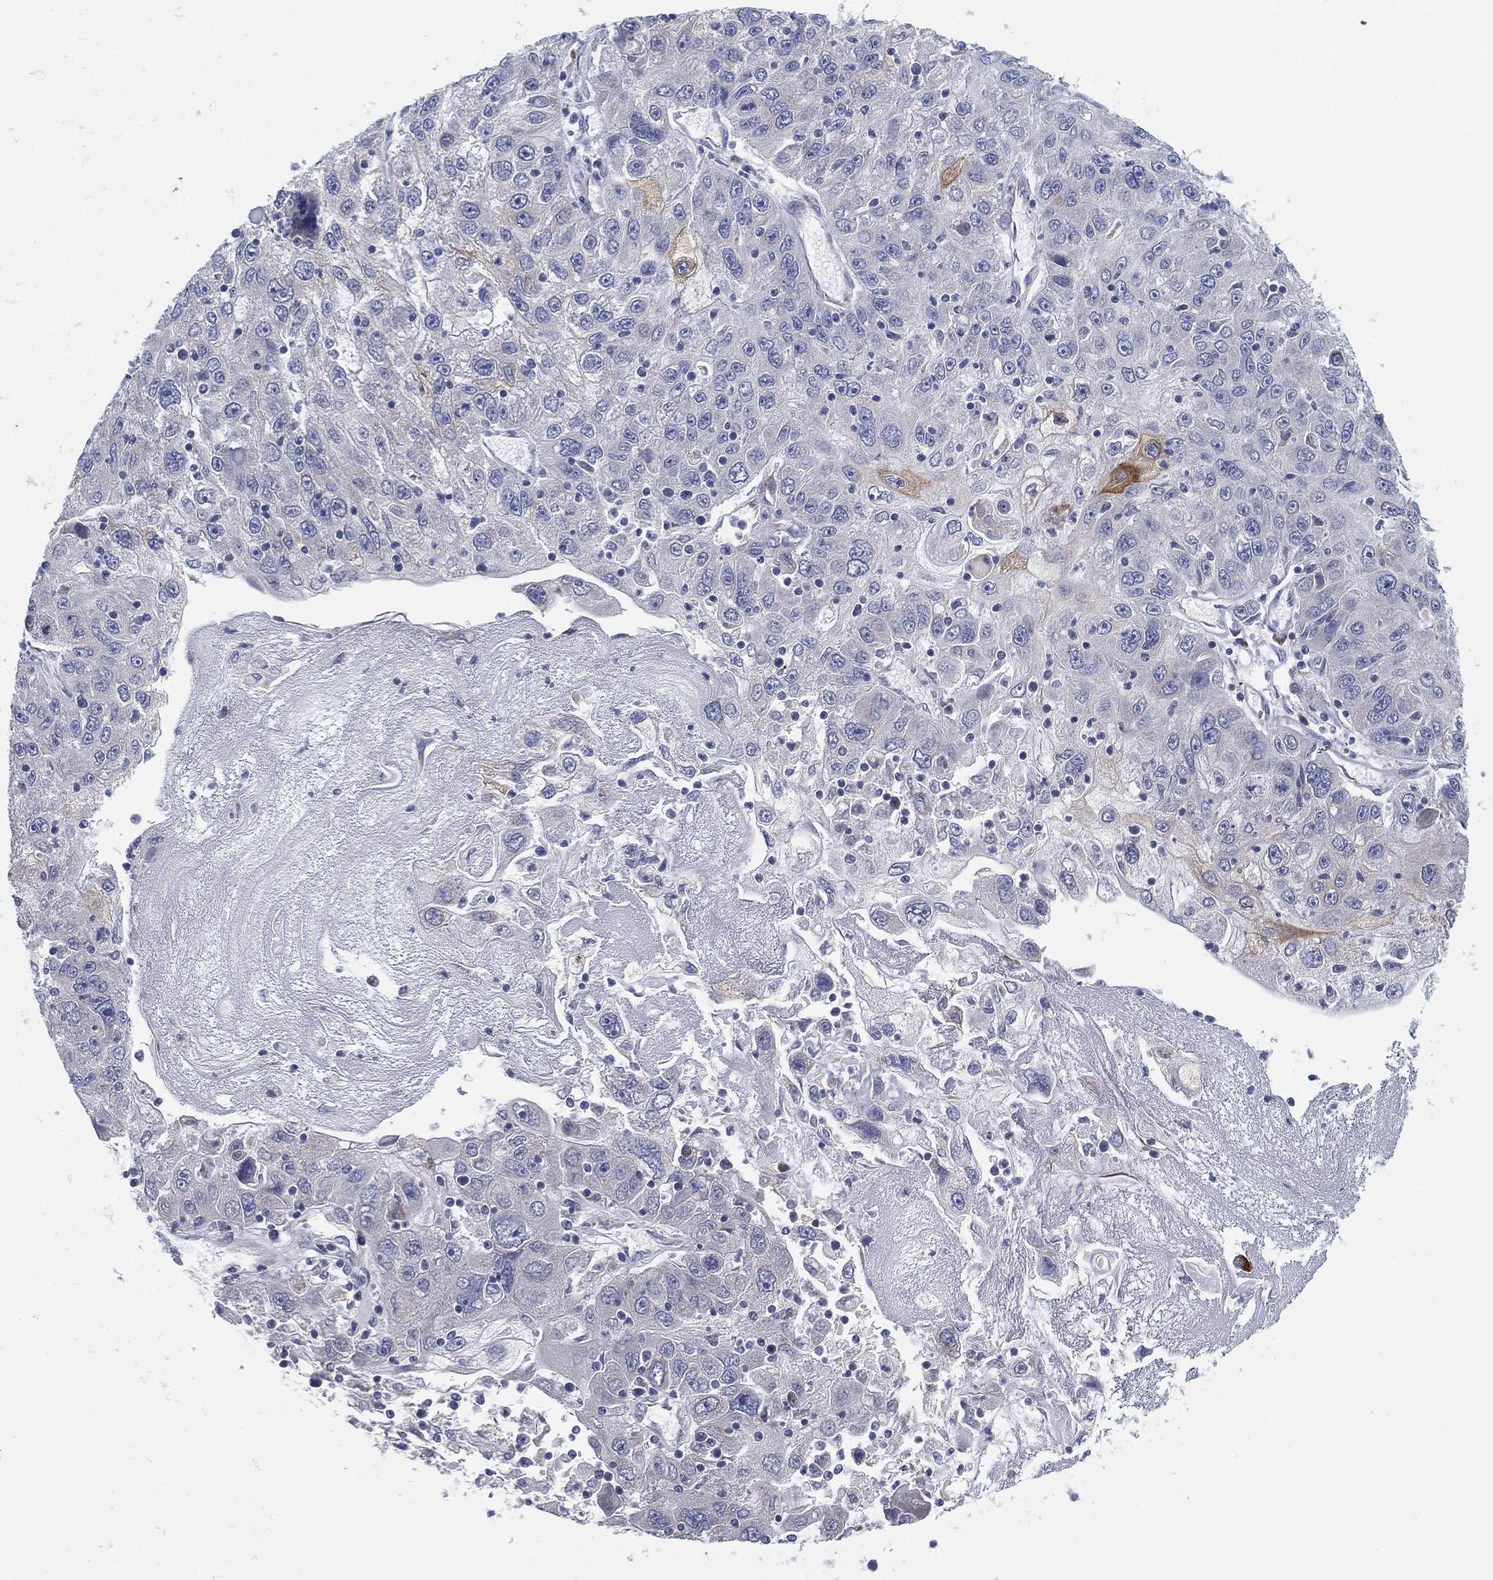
{"staining": {"intensity": "weak", "quantity": "<25%", "location": "cytoplasmic/membranous"}, "tissue": "stomach cancer", "cell_type": "Tumor cells", "image_type": "cancer", "snomed": [{"axis": "morphology", "description": "Adenocarcinoma, NOS"}, {"axis": "topography", "description": "Stomach"}], "caption": "Tumor cells show no significant expression in adenocarcinoma (stomach).", "gene": "TMEM40", "patient": {"sex": "male", "age": 56}}